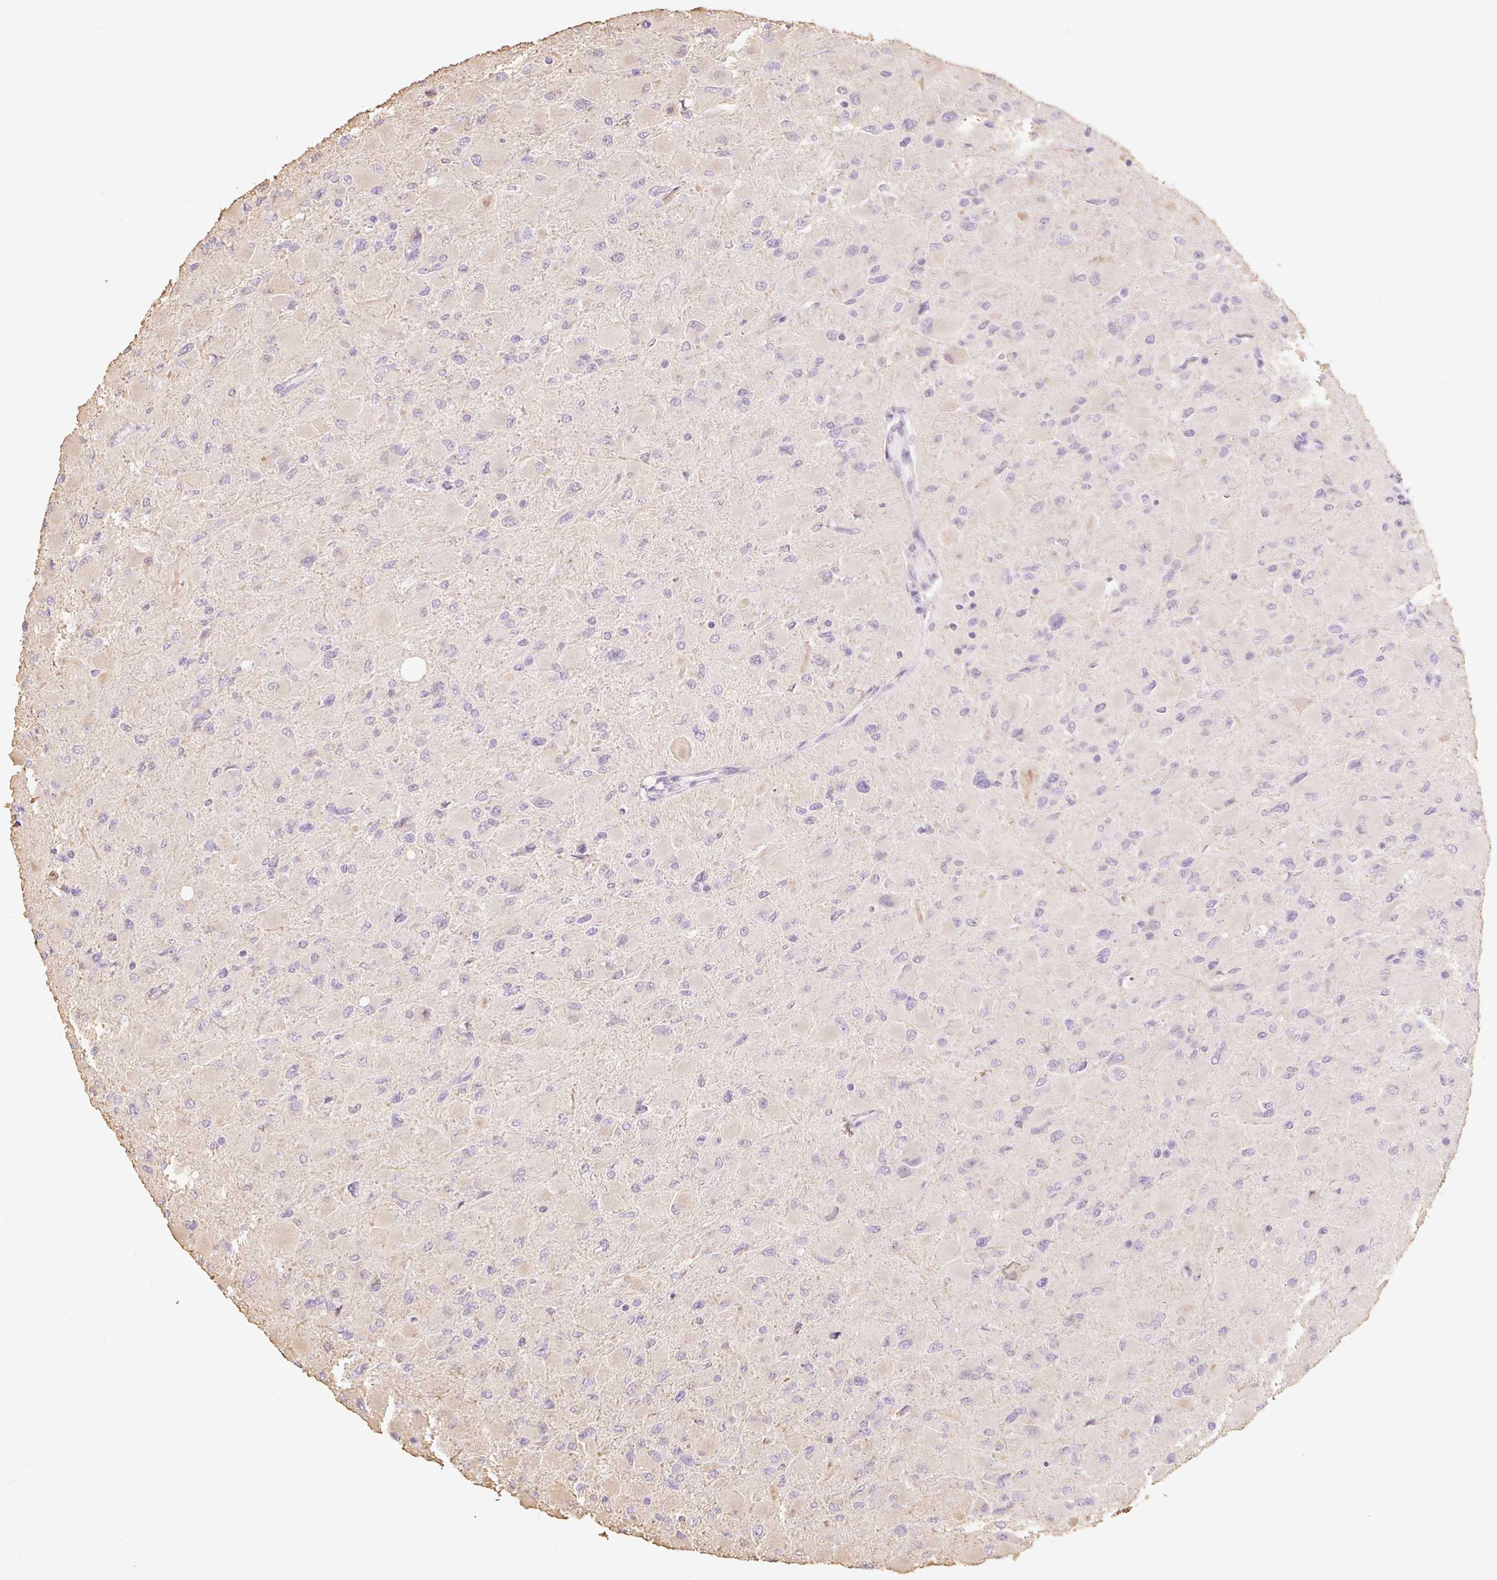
{"staining": {"intensity": "negative", "quantity": "none", "location": "none"}, "tissue": "glioma", "cell_type": "Tumor cells", "image_type": "cancer", "snomed": [{"axis": "morphology", "description": "Glioma, malignant, High grade"}, {"axis": "topography", "description": "Cerebral cortex"}], "caption": "Tumor cells show no significant protein expression in malignant glioma (high-grade).", "gene": "MBOAT7", "patient": {"sex": "female", "age": 36}}